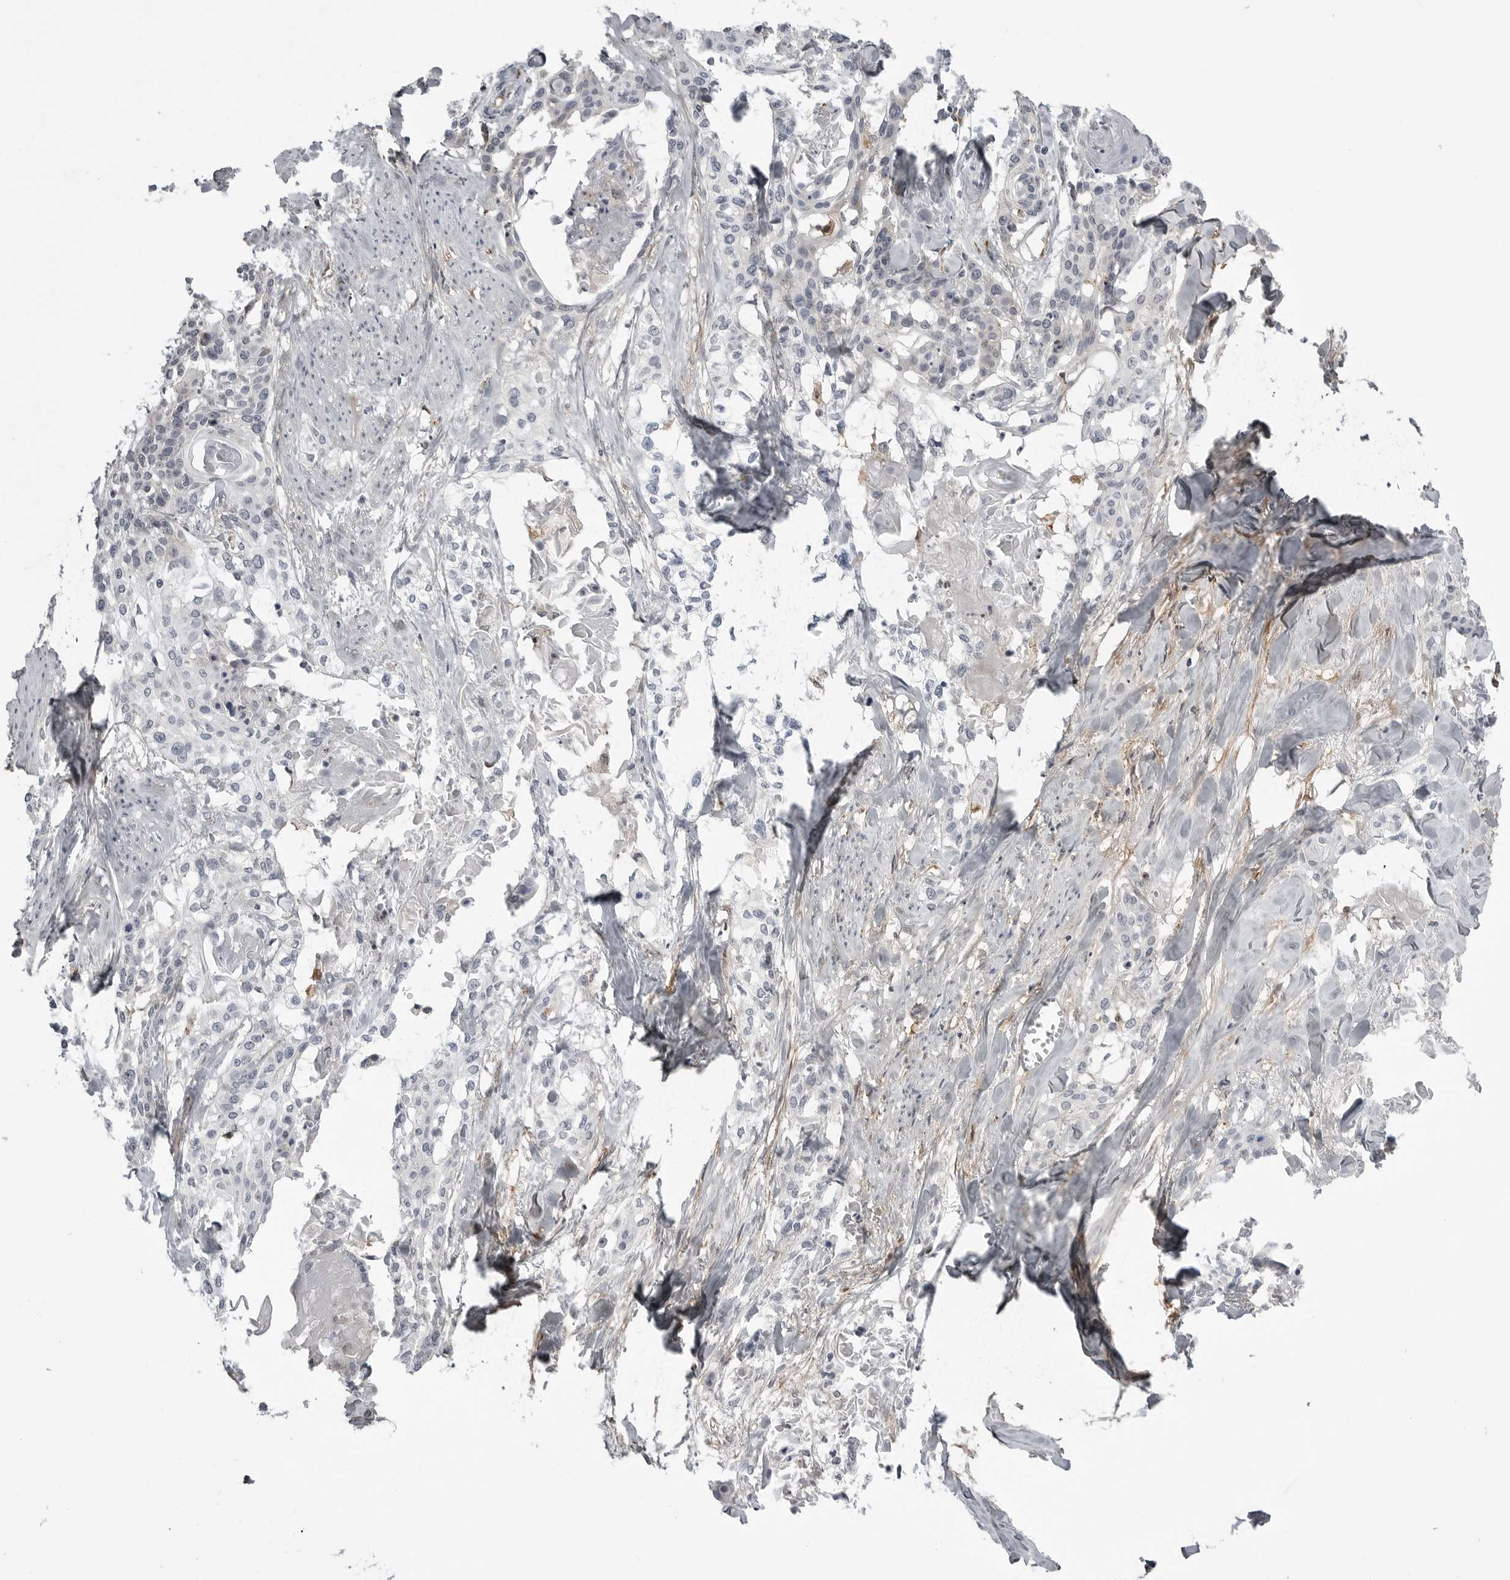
{"staining": {"intensity": "negative", "quantity": "none", "location": "none"}, "tissue": "cervical cancer", "cell_type": "Tumor cells", "image_type": "cancer", "snomed": [{"axis": "morphology", "description": "Squamous cell carcinoma, NOS"}, {"axis": "topography", "description": "Cervix"}], "caption": "High magnification brightfield microscopy of squamous cell carcinoma (cervical) stained with DAB (brown) and counterstained with hematoxylin (blue): tumor cells show no significant expression.", "gene": "ARL5A", "patient": {"sex": "female", "age": 57}}